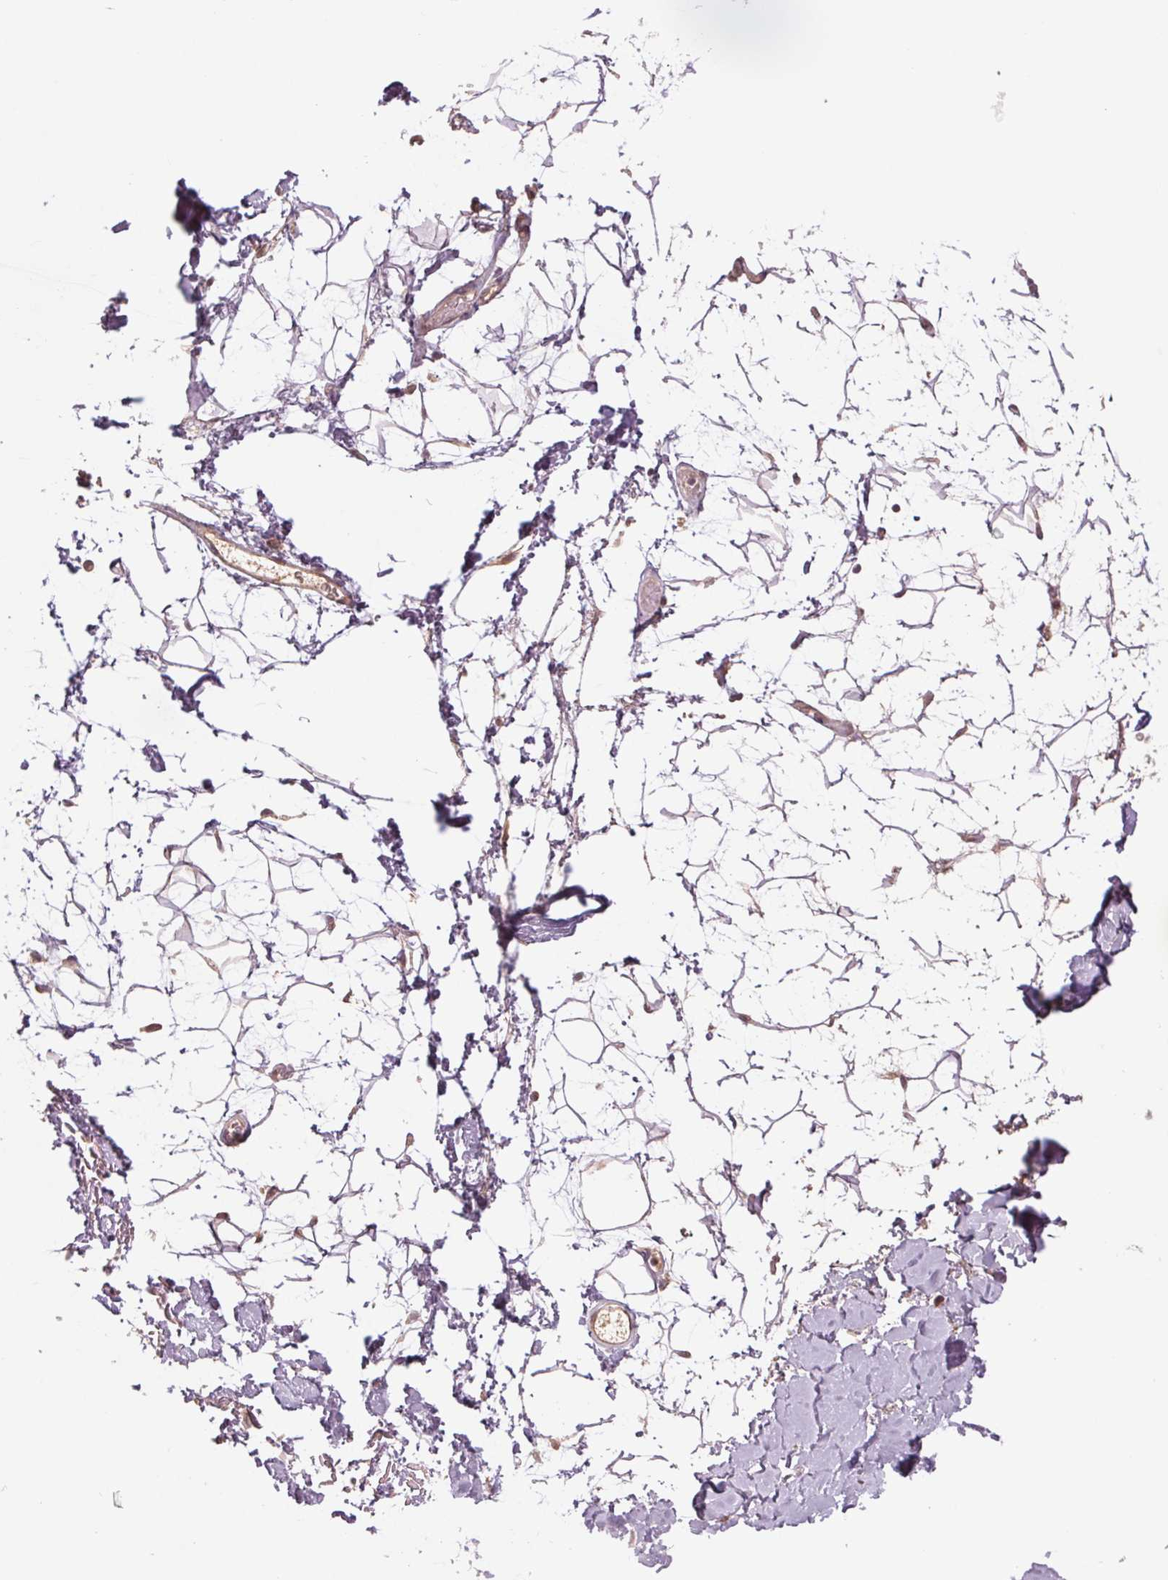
{"staining": {"intensity": "moderate", "quantity": "25%-75%", "location": "cytoplasmic/membranous"}, "tissue": "adipose tissue", "cell_type": "Adipocytes", "image_type": "normal", "snomed": [{"axis": "morphology", "description": "Normal tissue, NOS"}, {"axis": "topography", "description": "Anal"}, {"axis": "topography", "description": "Peripheral nerve tissue"}], "caption": "Immunohistochemistry histopathology image of unremarkable adipose tissue: human adipose tissue stained using IHC shows medium levels of moderate protein expression localized specifically in the cytoplasmic/membranous of adipocytes, appearing as a cytoplasmic/membranous brown color.", "gene": "PPIAL4A", "patient": {"sex": "male", "age": 78}}